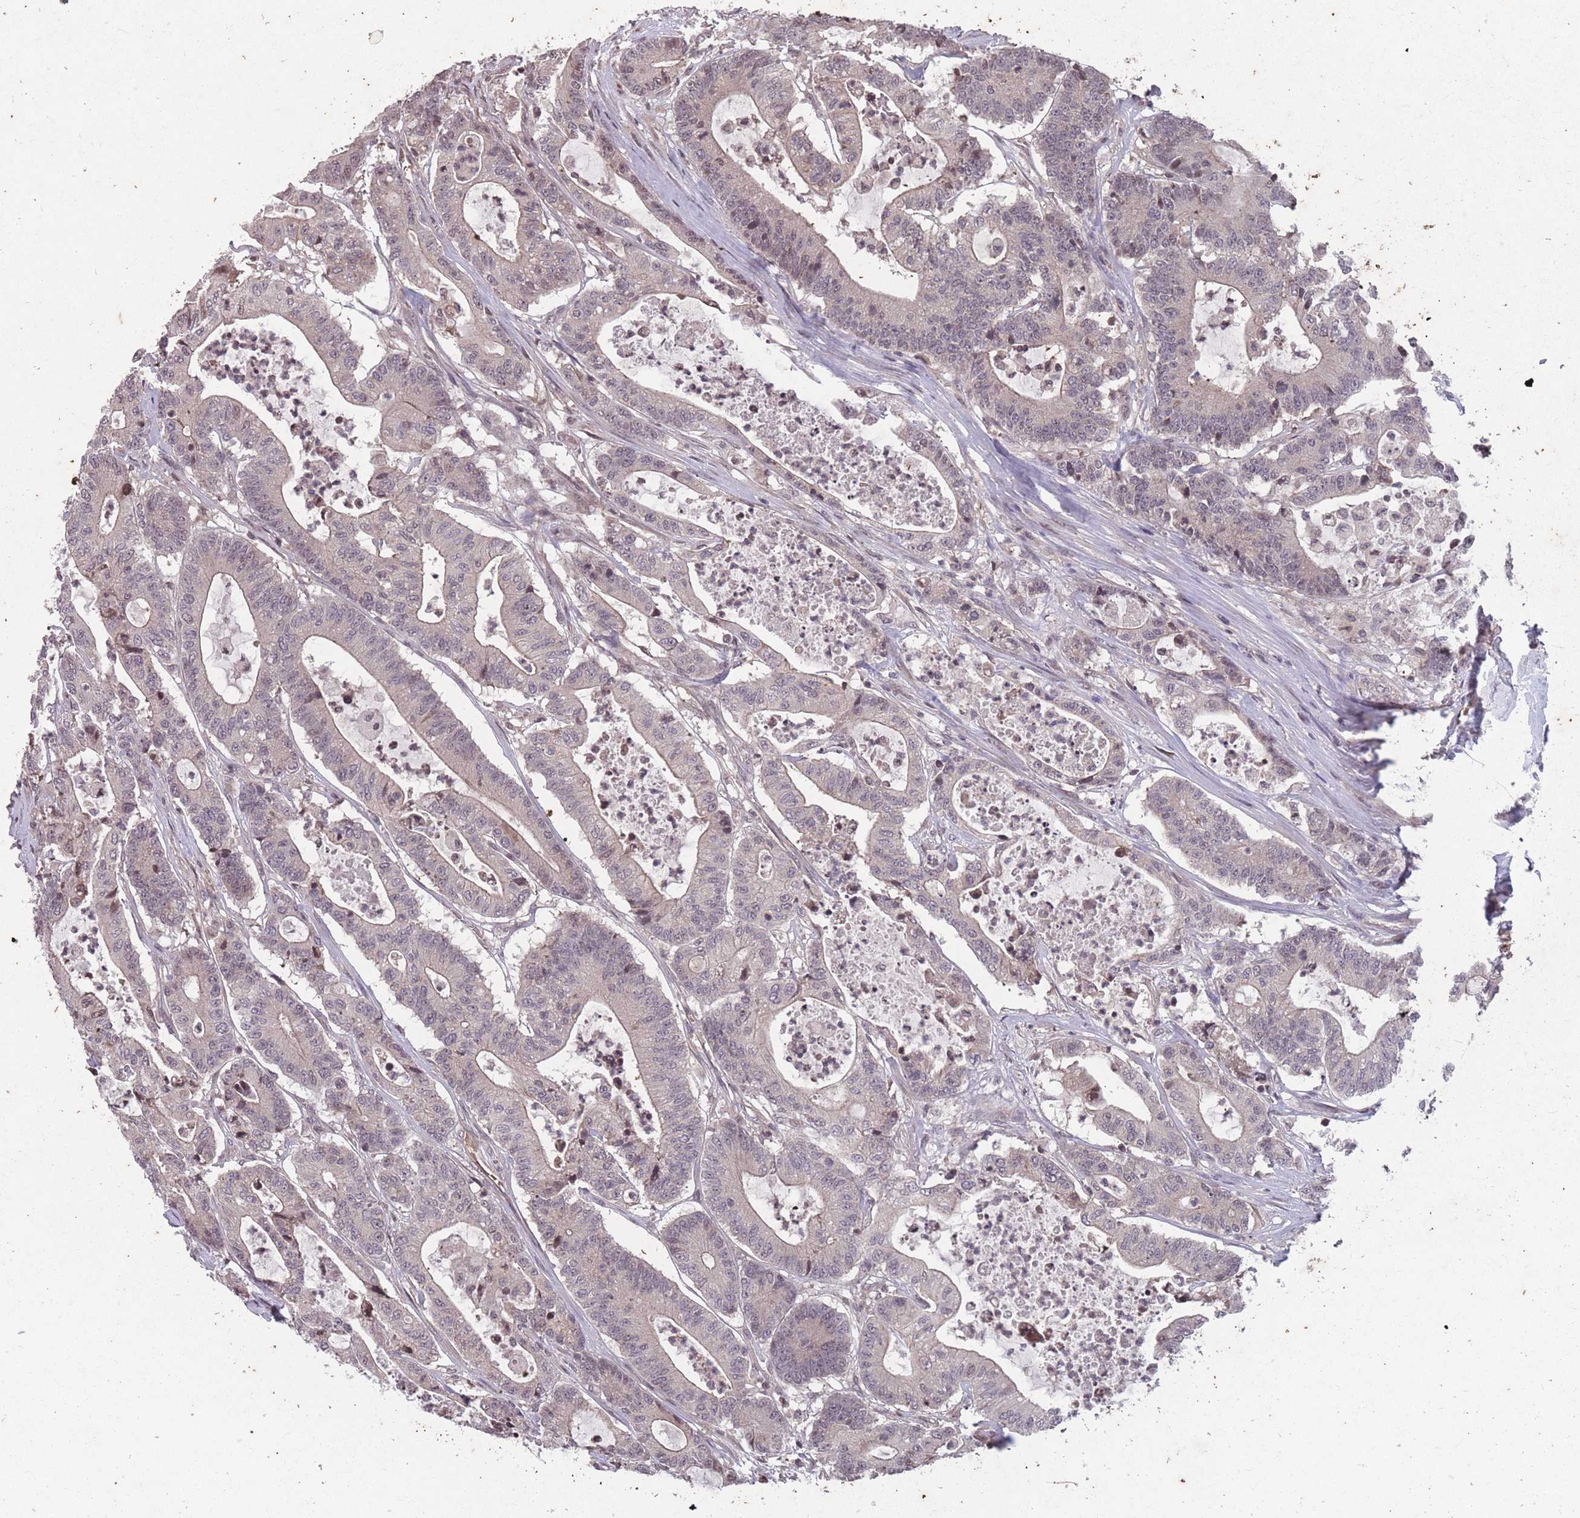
{"staining": {"intensity": "weak", "quantity": "<25%", "location": "cytoplasmic/membranous"}, "tissue": "colorectal cancer", "cell_type": "Tumor cells", "image_type": "cancer", "snomed": [{"axis": "morphology", "description": "Adenocarcinoma, NOS"}, {"axis": "topography", "description": "Colon"}], "caption": "Immunohistochemical staining of colorectal adenocarcinoma displays no significant expression in tumor cells.", "gene": "GGT5", "patient": {"sex": "female", "age": 84}}